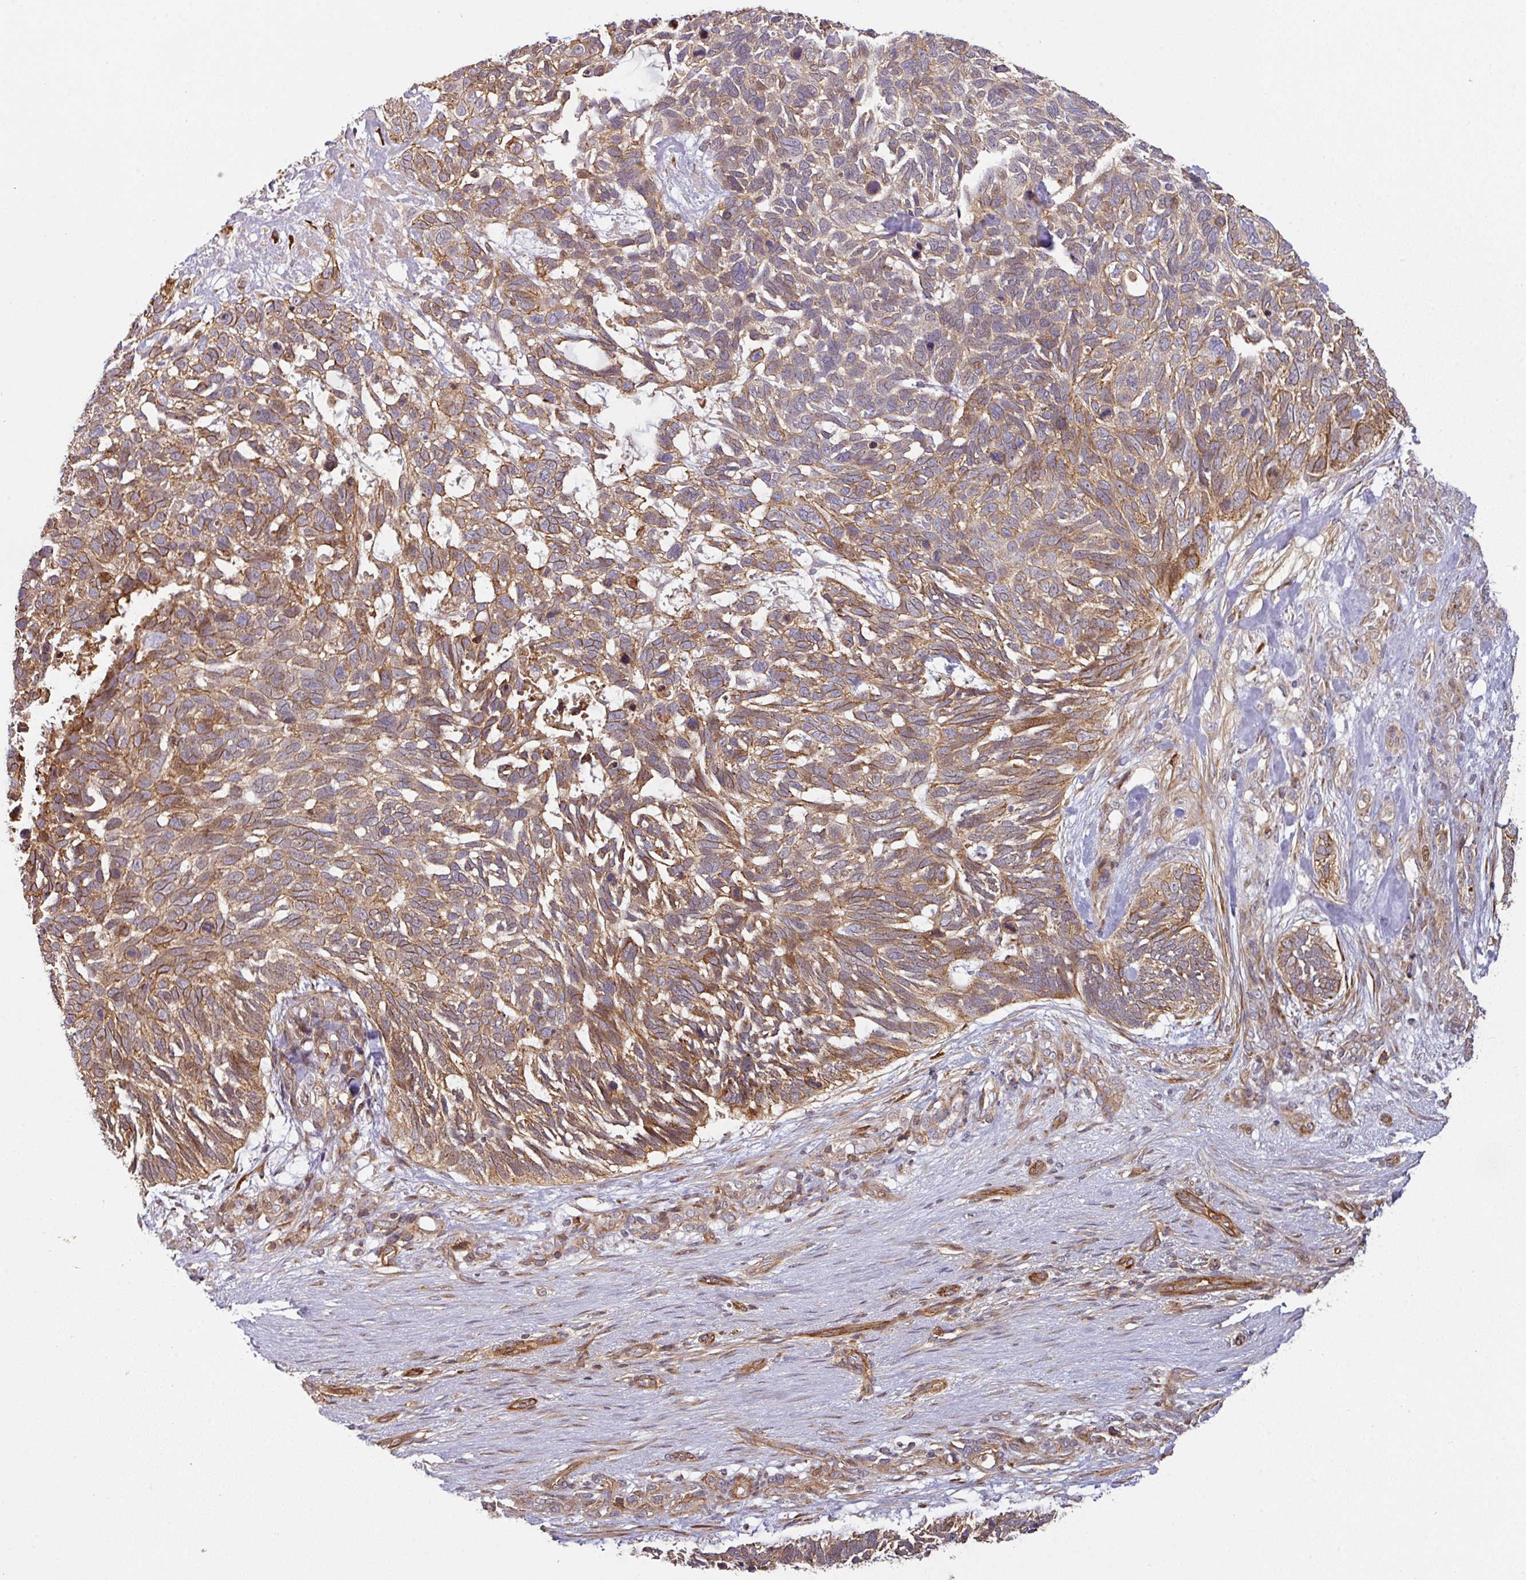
{"staining": {"intensity": "moderate", "quantity": ">75%", "location": "cytoplasmic/membranous"}, "tissue": "skin cancer", "cell_type": "Tumor cells", "image_type": "cancer", "snomed": [{"axis": "morphology", "description": "Basal cell carcinoma"}, {"axis": "topography", "description": "Skin"}], "caption": "Skin basal cell carcinoma stained with a brown dye demonstrates moderate cytoplasmic/membranous positive positivity in about >75% of tumor cells.", "gene": "CASP2", "patient": {"sex": "male", "age": 88}}